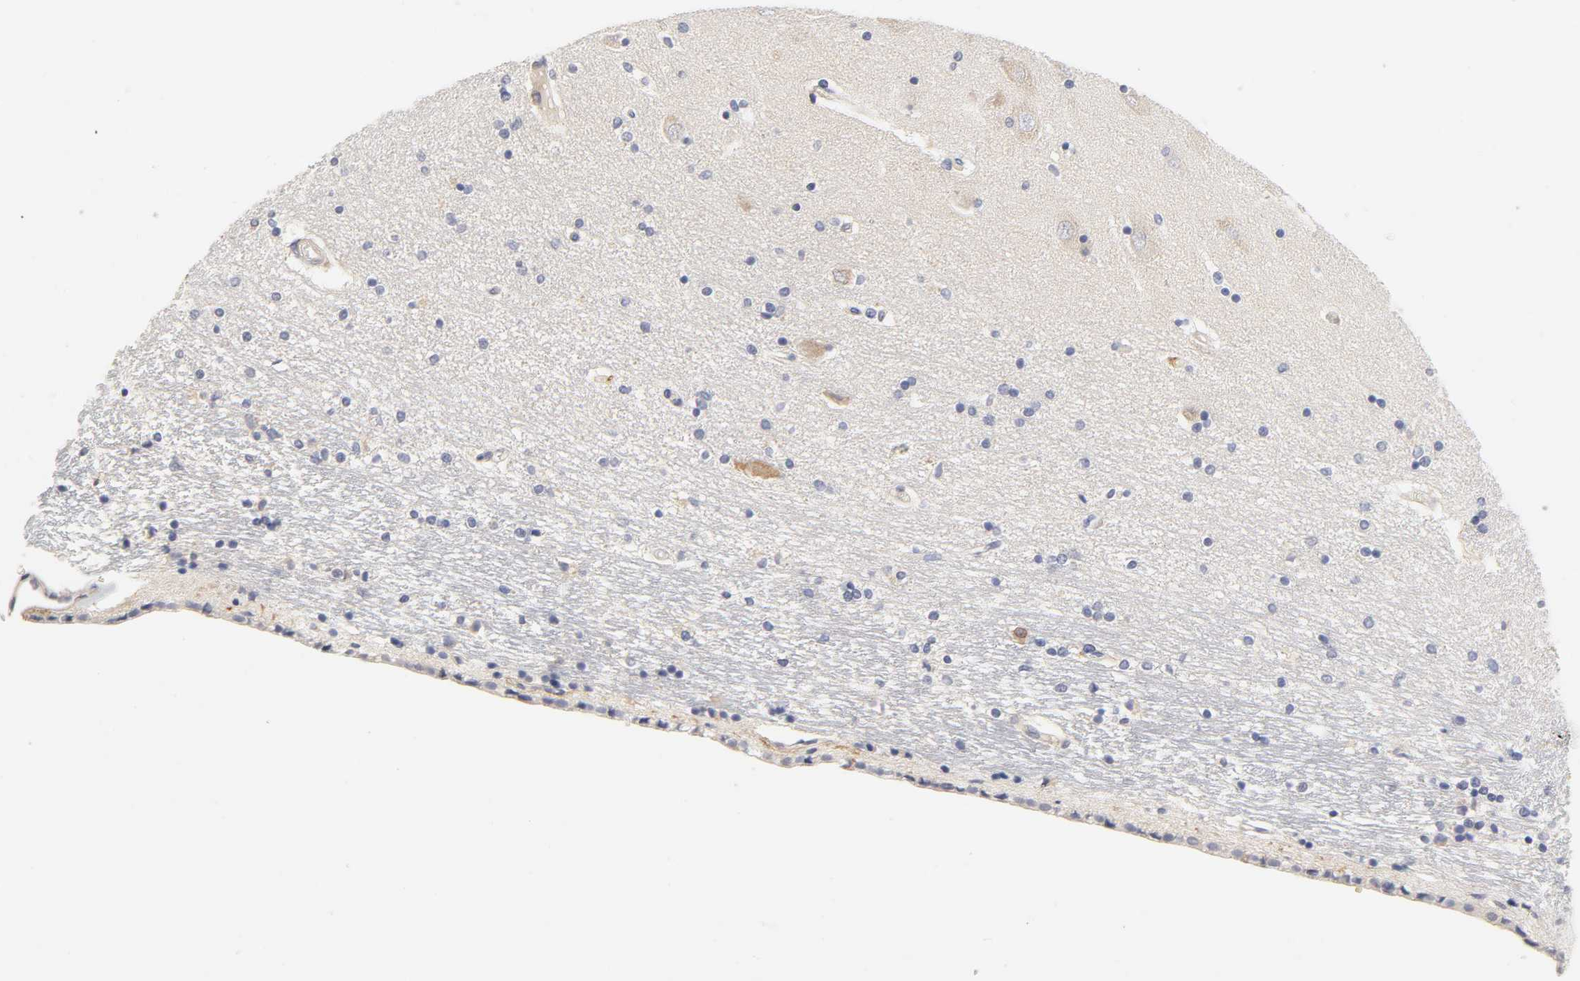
{"staining": {"intensity": "negative", "quantity": "none", "location": "none"}, "tissue": "hippocampus", "cell_type": "Glial cells", "image_type": "normal", "snomed": [{"axis": "morphology", "description": "Normal tissue, NOS"}, {"axis": "topography", "description": "Hippocampus"}], "caption": "Immunohistochemistry histopathology image of normal hippocampus: human hippocampus stained with DAB (3,3'-diaminobenzidine) shows no significant protein positivity in glial cells.", "gene": "LAMB1", "patient": {"sex": "female", "age": 54}}